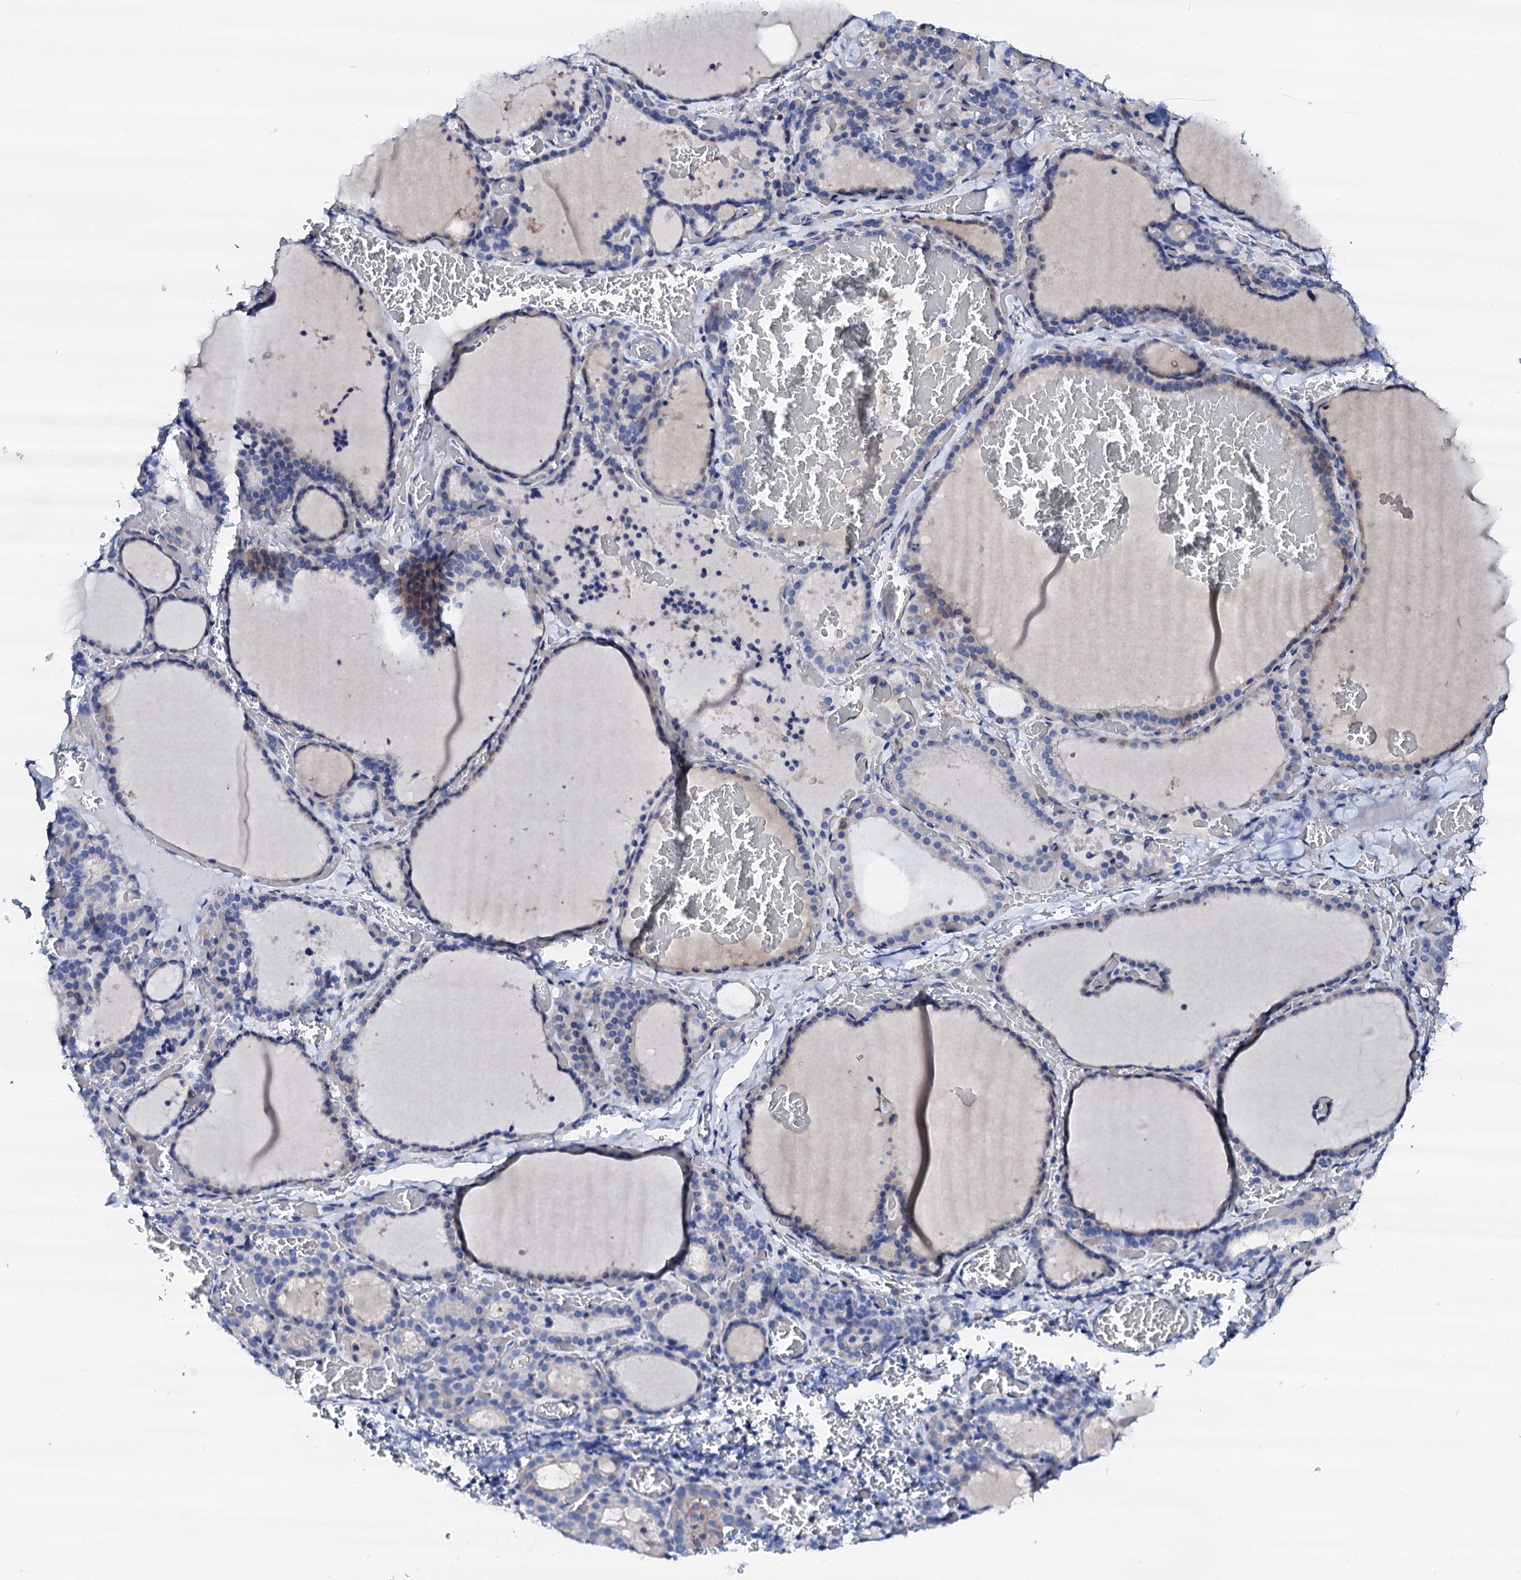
{"staining": {"intensity": "weak", "quantity": "<25%", "location": "cytoplasmic/membranous"}, "tissue": "thyroid gland", "cell_type": "Glandular cells", "image_type": "normal", "snomed": [{"axis": "morphology", "description": "Normal tissue, NOS"}, {"axis": "topography", "description": "Thyroid gland"}], "caption": "High power microscopy photomicrograph of an IHC photomicrograph of normal thyroid gland, revealing no significant staining in glandular cells.", "gene": "TRDN", "patient": {"sex": "female", "age": 39}}